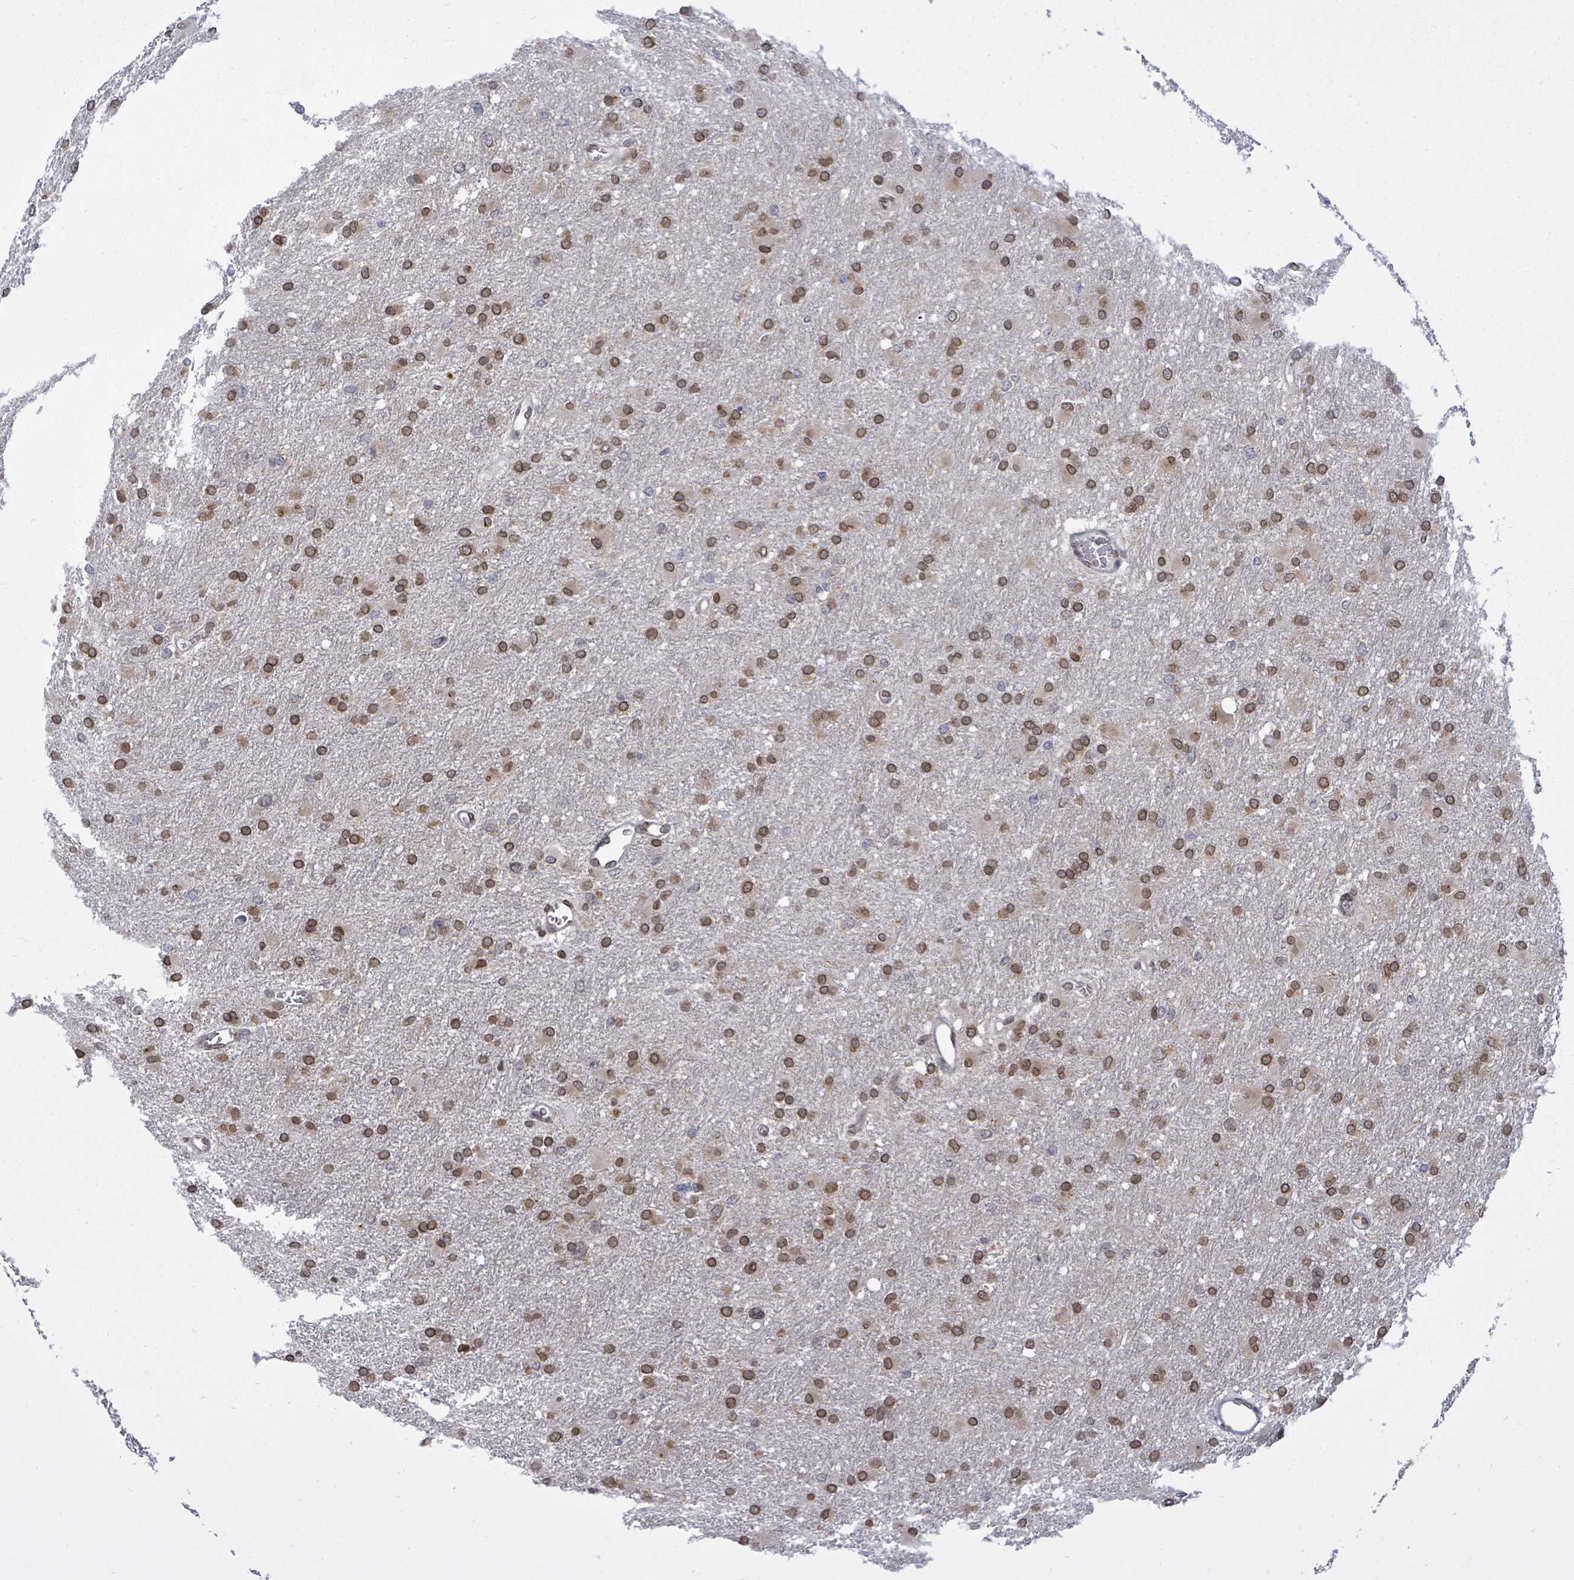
{"staining": {"intensity": "strong", "quantity": ">75%", "location": "cytoplasmic/membranous,nuclear"}, "tissue": "glioma", "cell_type": "Tumor cells", "image_type": "cancer", "snomed": [{"axis": "morphology", "description": "Glioma, malignant, High grade"}, {"axis": "topography", "description": "Cerebral cortex"}], "caption": "Glioma stained with a protein marker exhibits strong staining in tumor cells.", "gene": "ARFGAP1", "patient": {"sex": "female", "age": 36}}